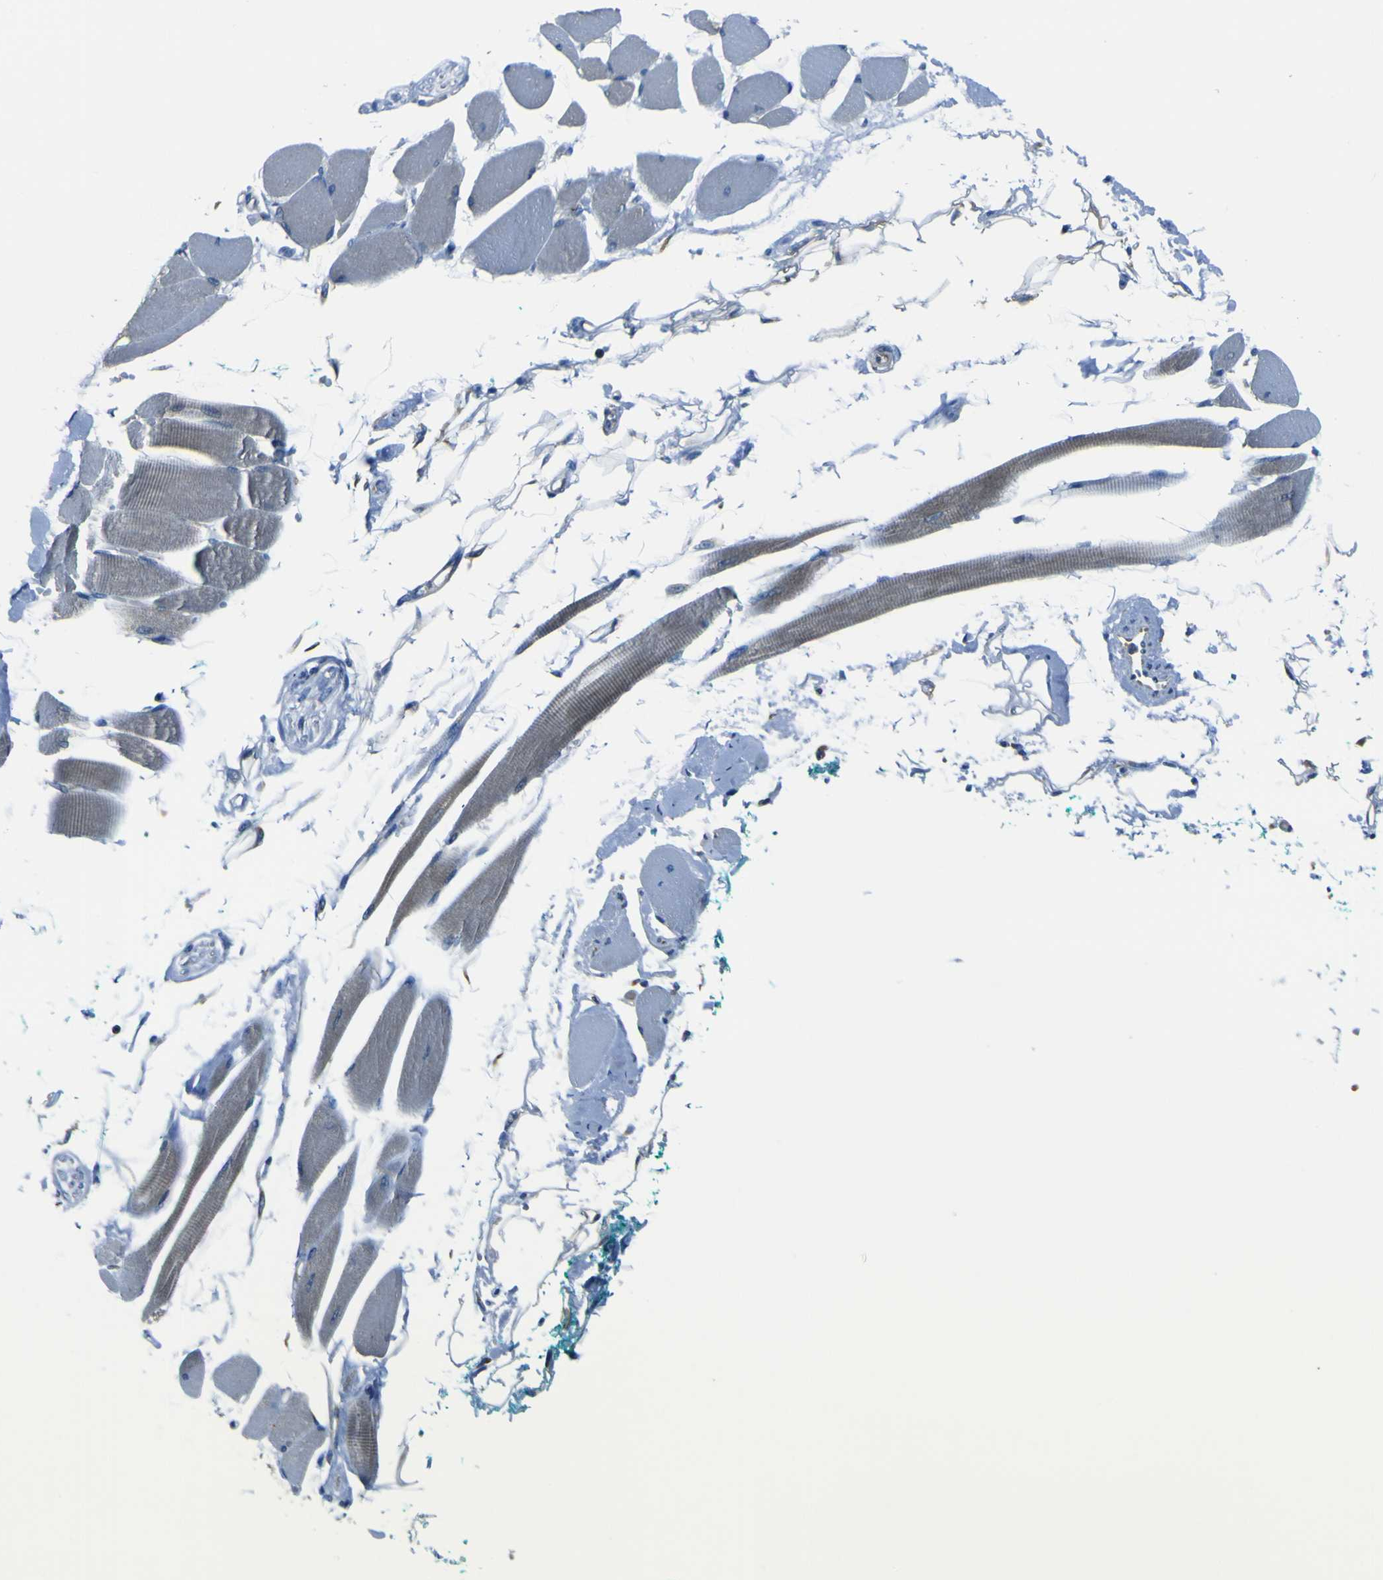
{"staining": {"intensity": "weak", "quantity": "25%-75%", "location": "cytoplasmic/membranous"}, "tissue": "skeletal muscle", "cell_type": "Myocytes", "image_type": "normal", "snomed": [{"axis": "morphology", "description": "Normal tissue, NOS"}, {"axis": "topography", "description": "Skeletal muscle"}, {"axis": "topography", "description": "Oral tissue"}, {"axis": "topography", "description": "Peripheral nerve tissue"}], "caption": "DAB (3,3'-diaminobenzidine) immunohistochemical staining of normal skeletal muscle demonstrates weak cytoplasmic/membranous protein expression in about 25%-75% of myocytes. (DAB IHC, brown staining for protein, blue staining for nuclei).", "gene": "STIM1", "patient": {"sex": "female", "age": 84}}